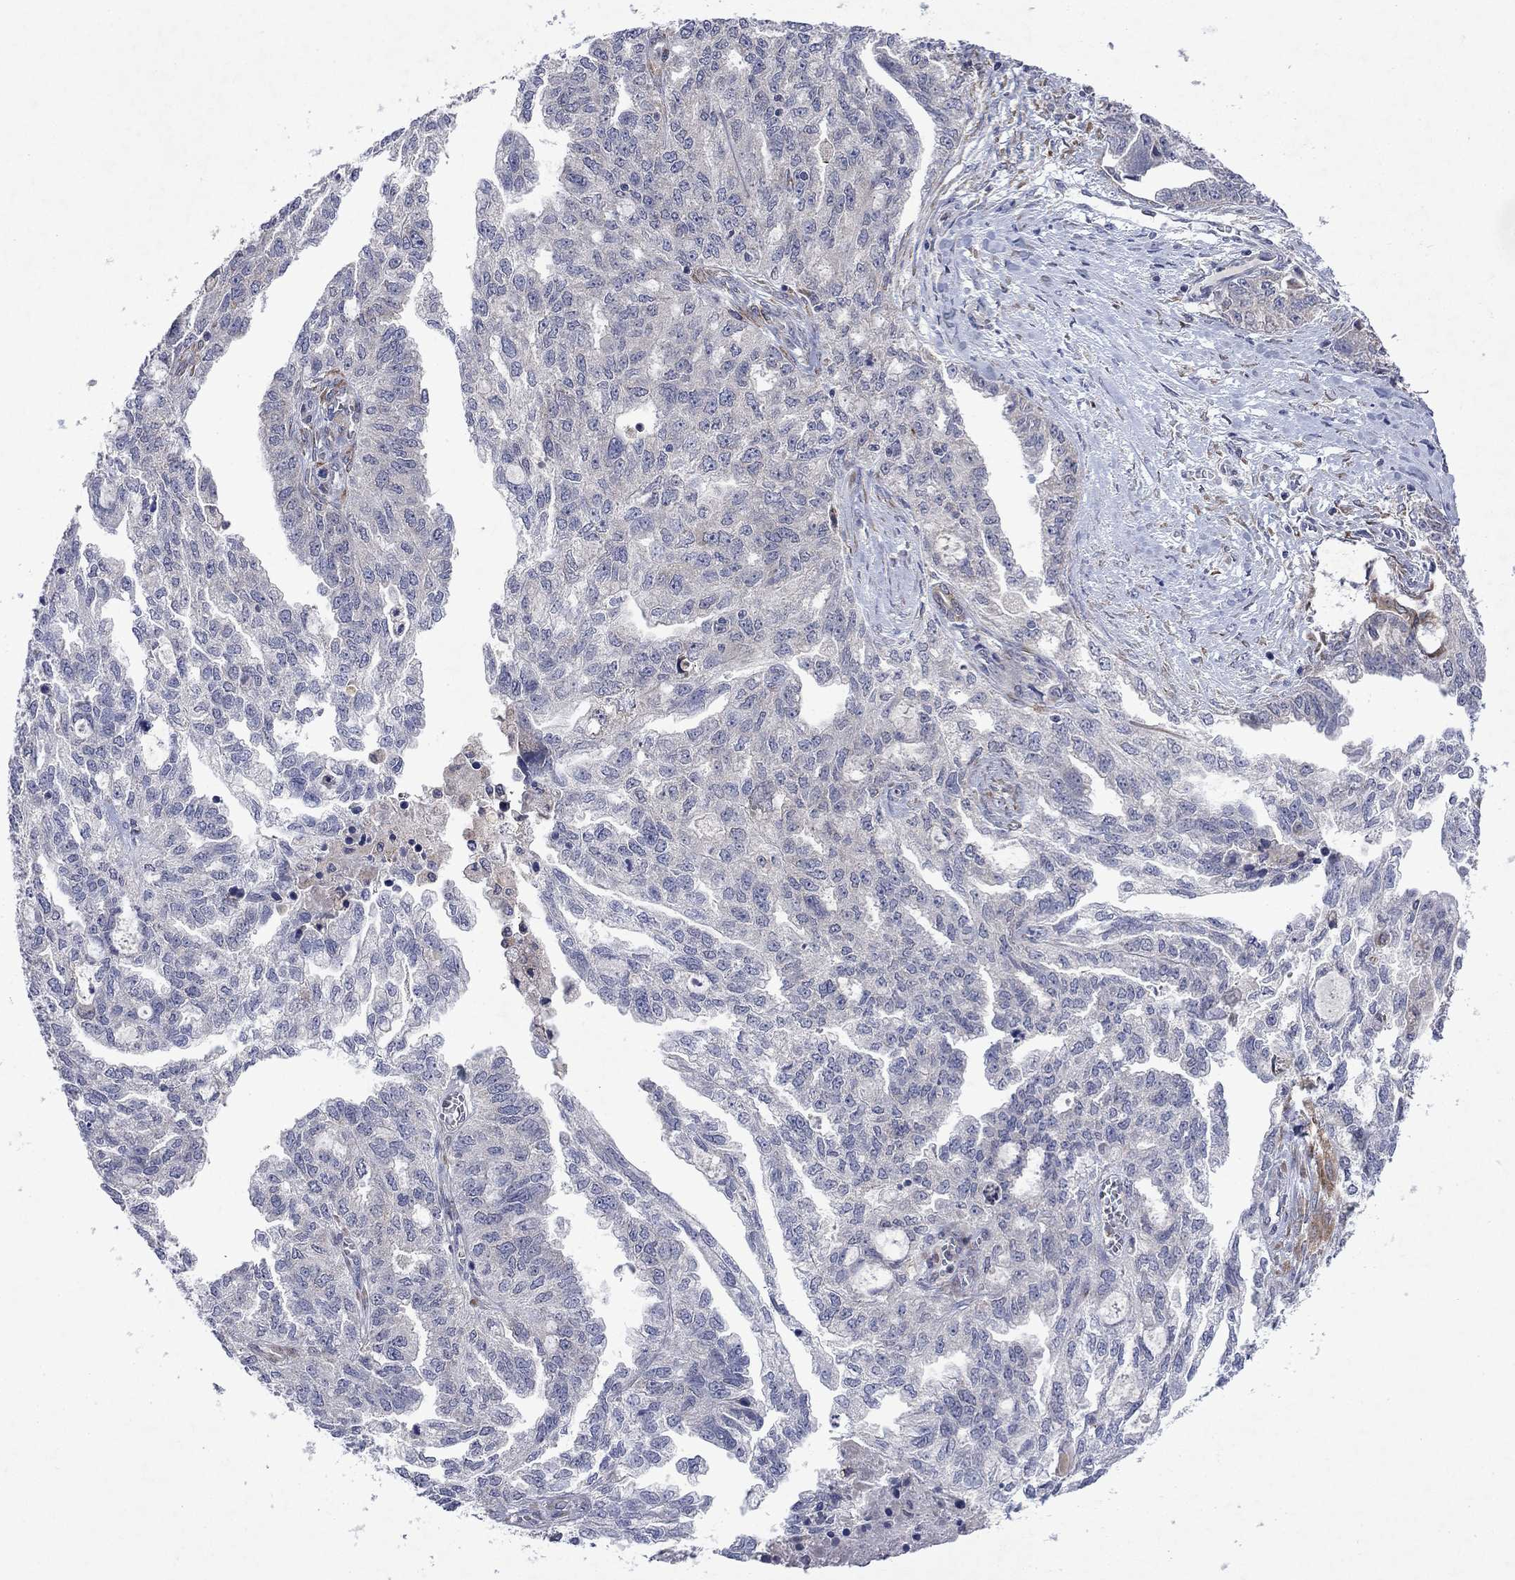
{"staining": {"intensity": "negative", "quantity": "none", "location": "none"}, "tissue": "ovarian cancer", "cell_type": "Tumor cells", "image_type": "cancer", "snomed": [{"axis": "morphology", "description": "Cystadenocarcinoma, serous, NOS"}, {"axis": "topography", "description": "Ovary"}], "caption": "DAB (3,3'-diaminobenzidine) immunohistochemical staining of serous cystadenocarcinoma (ovarian) displays no significant expression in tumor cells.", "gene": "TMEM97", "patient": {"sex": "female", "age": 51}}